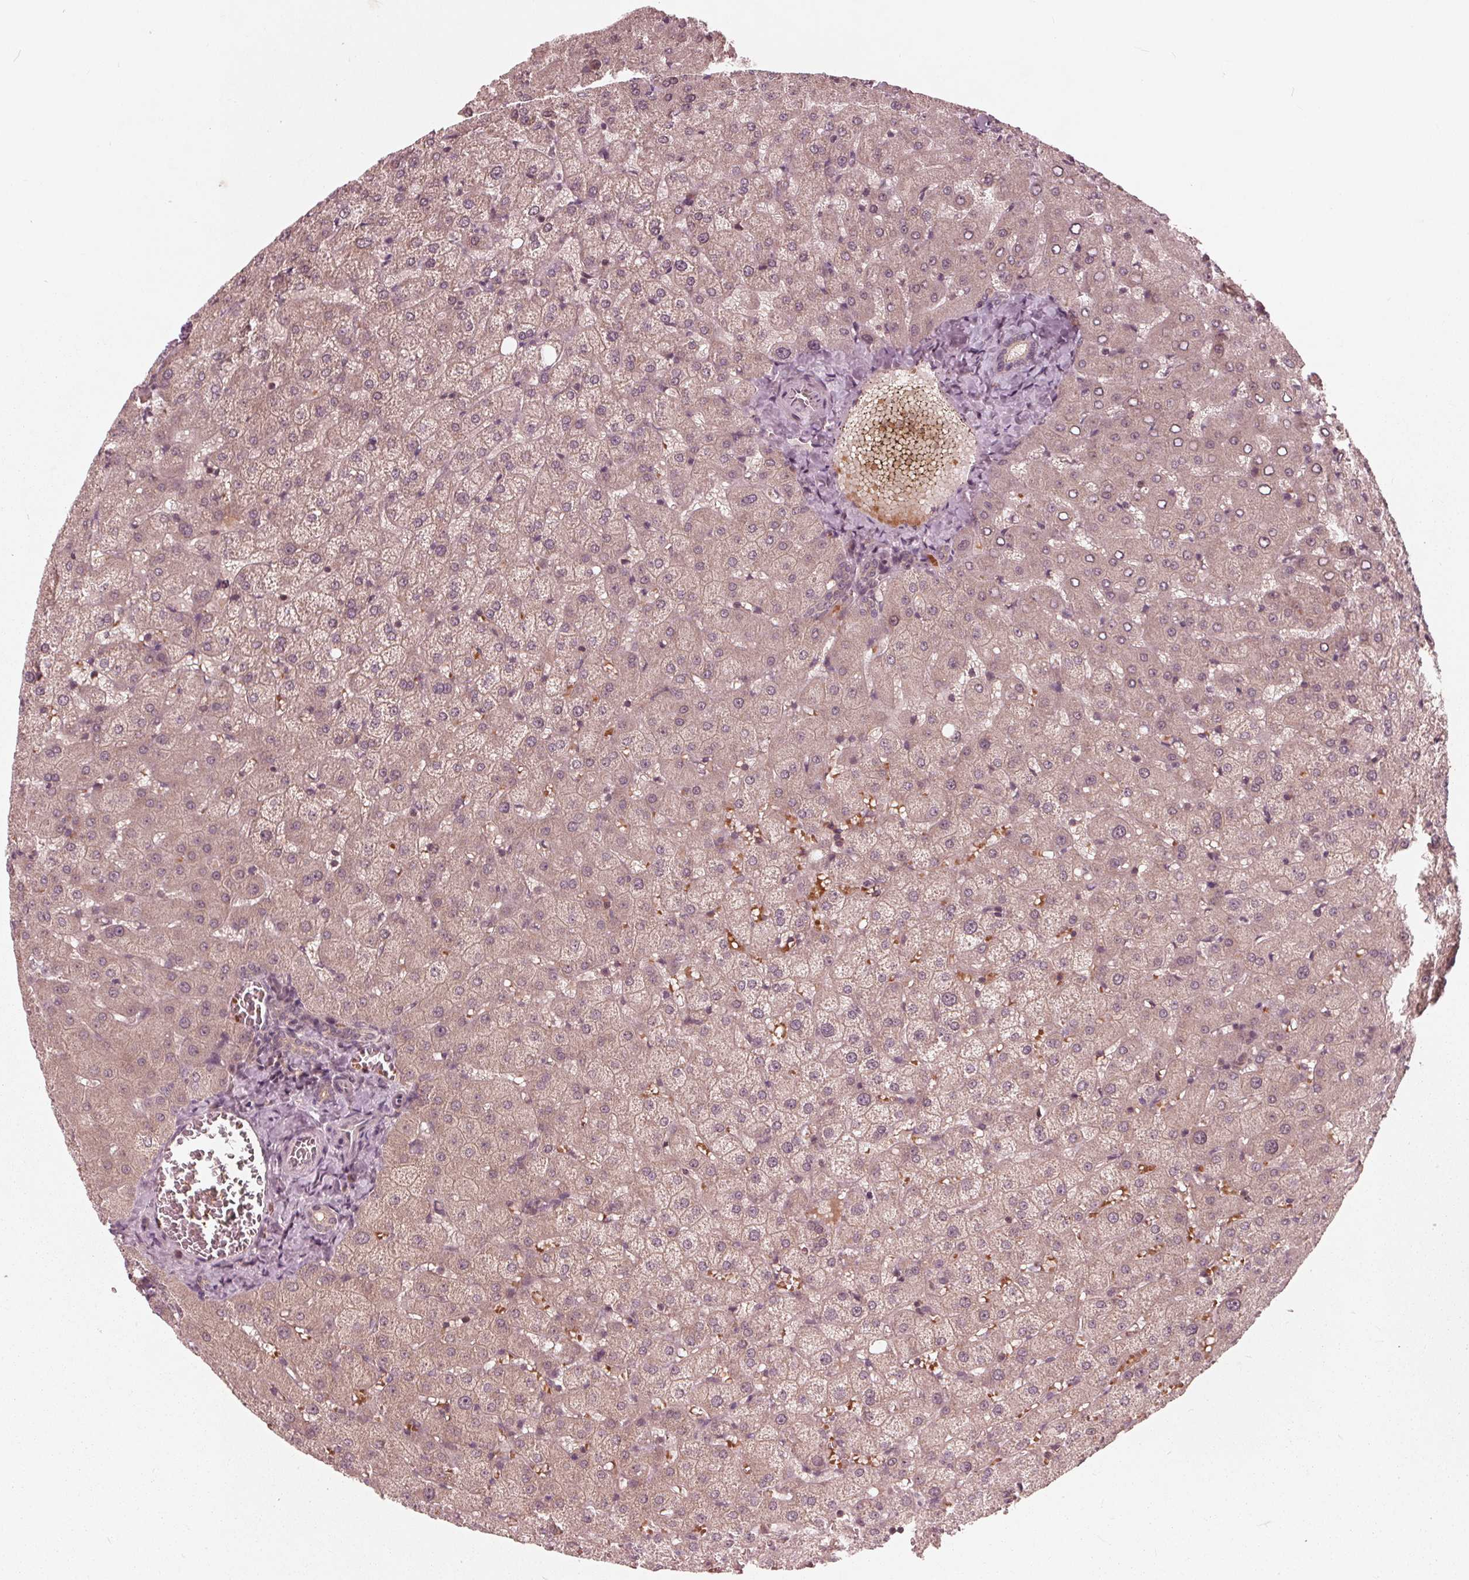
{"staining": {"intensity": "weak", "quantity": "<25%", "location": "cytoplasmic/membranous"}, "tissue": "liver", "cell_type": "Cholangiocytes", "image_type": "normal", "snomed": [{"axis": "morphology", "description": "Normal tissue, NOS"}, {"axis": "topography", "description": "Liver"}], "caption": "Liver was stained to show a protein in brown. There is no significant staining in cholangiocytes.", "gene": "UBALD1", "patient": {"sex": "female", "age": 50}}